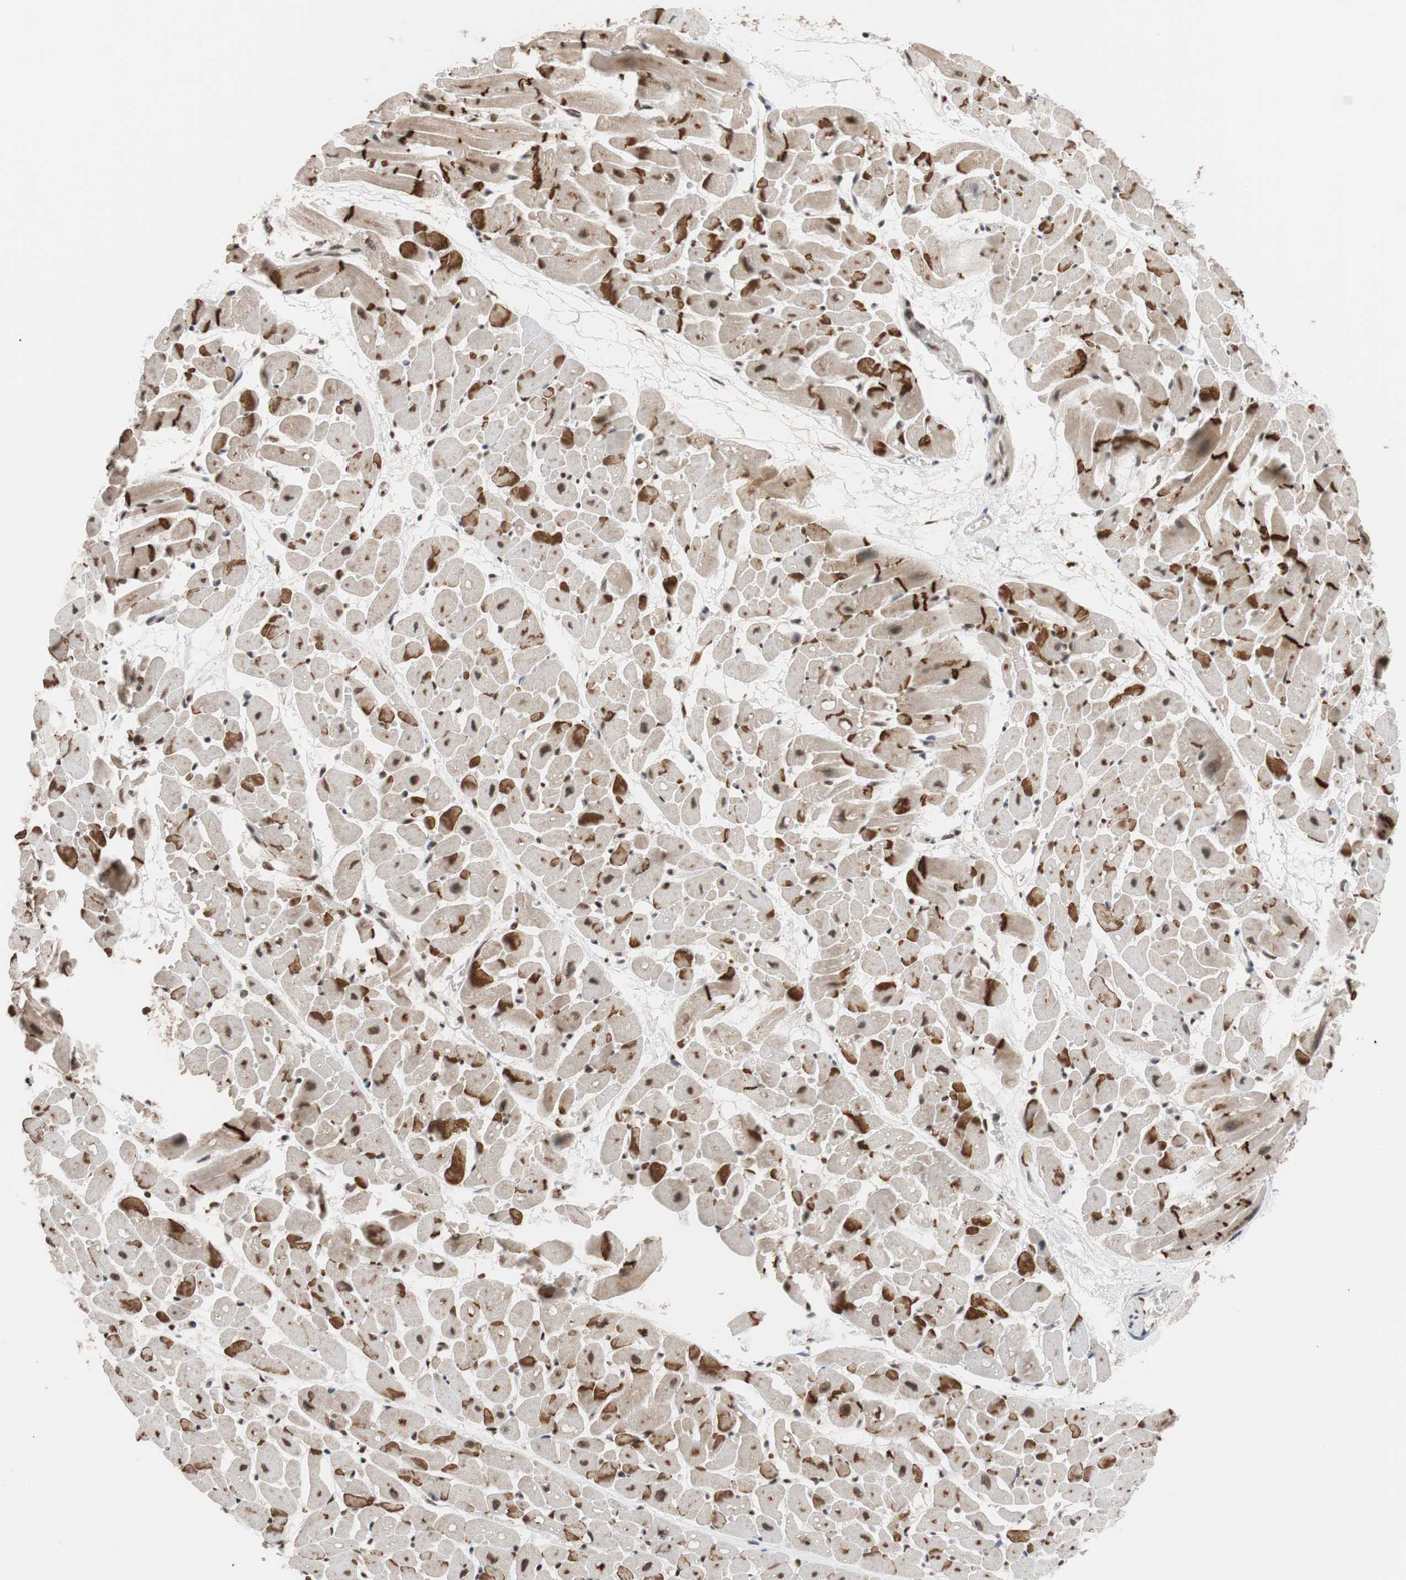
{"staining": {"intensity": "strong", "quantity": ">75%", "location": "cytoplasmic/membranous"}, "tissue": "heart muscle", "cell_type": "Cardiomyocytes", "image_type": "normal", "snomed": [{"axis": "morphology", "description": "Normal tissue, NOS"}, {"axis": "topography", "description": "Heart"}], "caption": "Heart muscle stained for a protein (brown) displays strong cytoplasmic/membranous positive staining in about >75% of cardiomyocytes.", "gene": "CHAMP1", "patient": {"sex": "male", "age": 45}}